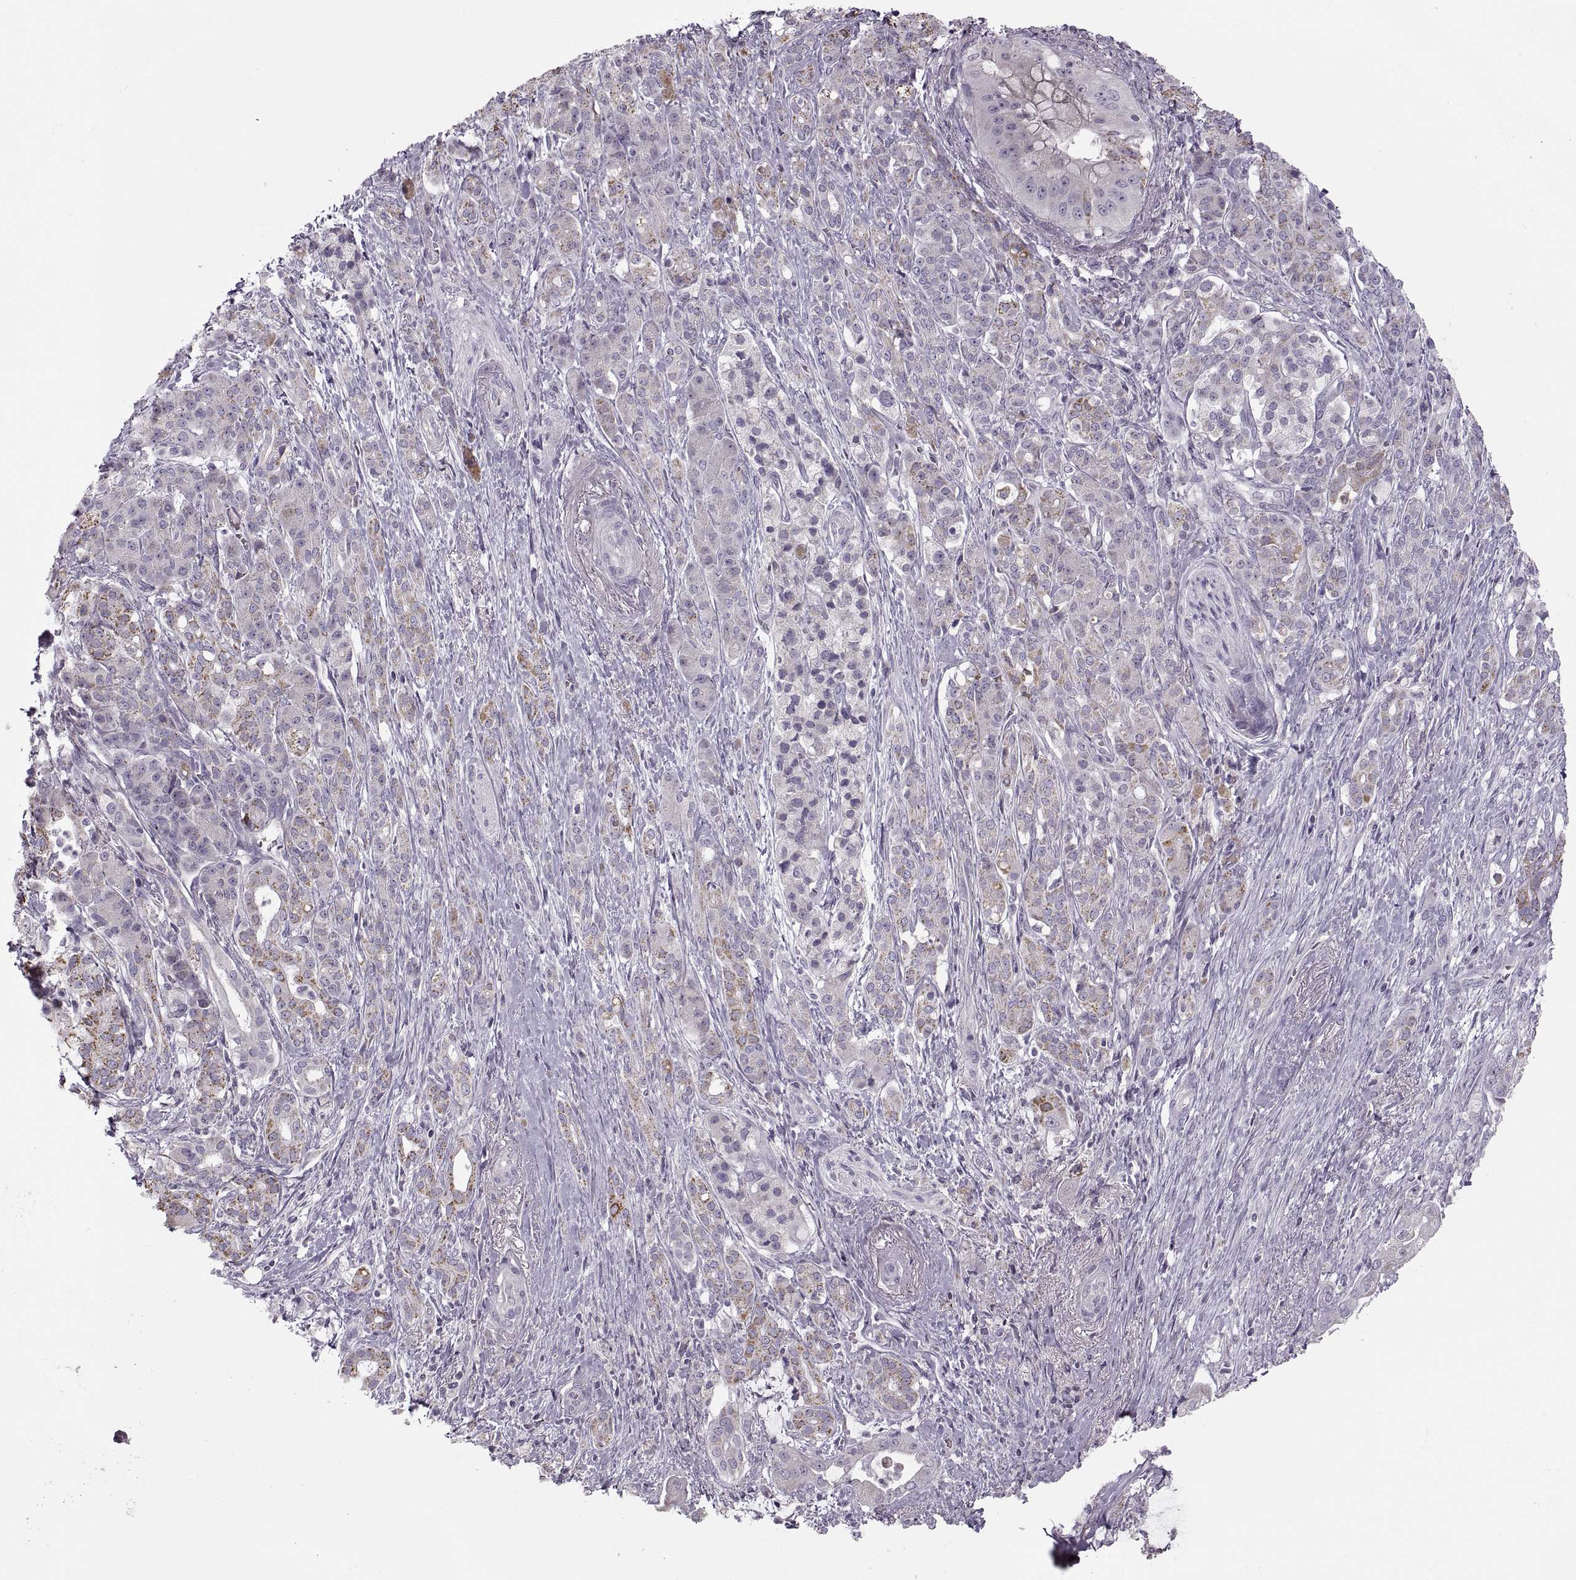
{"staining": {"intensity": "moderate", "quantity": "25%-75%", "location": "cytoplasmic/membranous"}, "tissue": "pancreatic cancer", "cell_type": "Tumor cells", "image_type": "cancer", "snomed": [{"axis": "morphology", "description": "Normal tissue, NOS"}, {"axis": "morphology", "description": "Inflammation, NOS"}, {"axis": "morphology", "description": "Adenocarcinoma, NOS"}, {"axis": "topography", "description": "Pancreas"}], "caption": "Pancreatic cancer (adenocarcinoma) tissue reveals moderate cytoplasmic/membranous expression in approximately 25%-75% of tumor cells (Stains: DAB in brown, nuclei in blue, Microscopy: brightfield microscopy at high magnification).", "gene": "PIERCE1", "patient": {"sex": "male", "age": 57}}